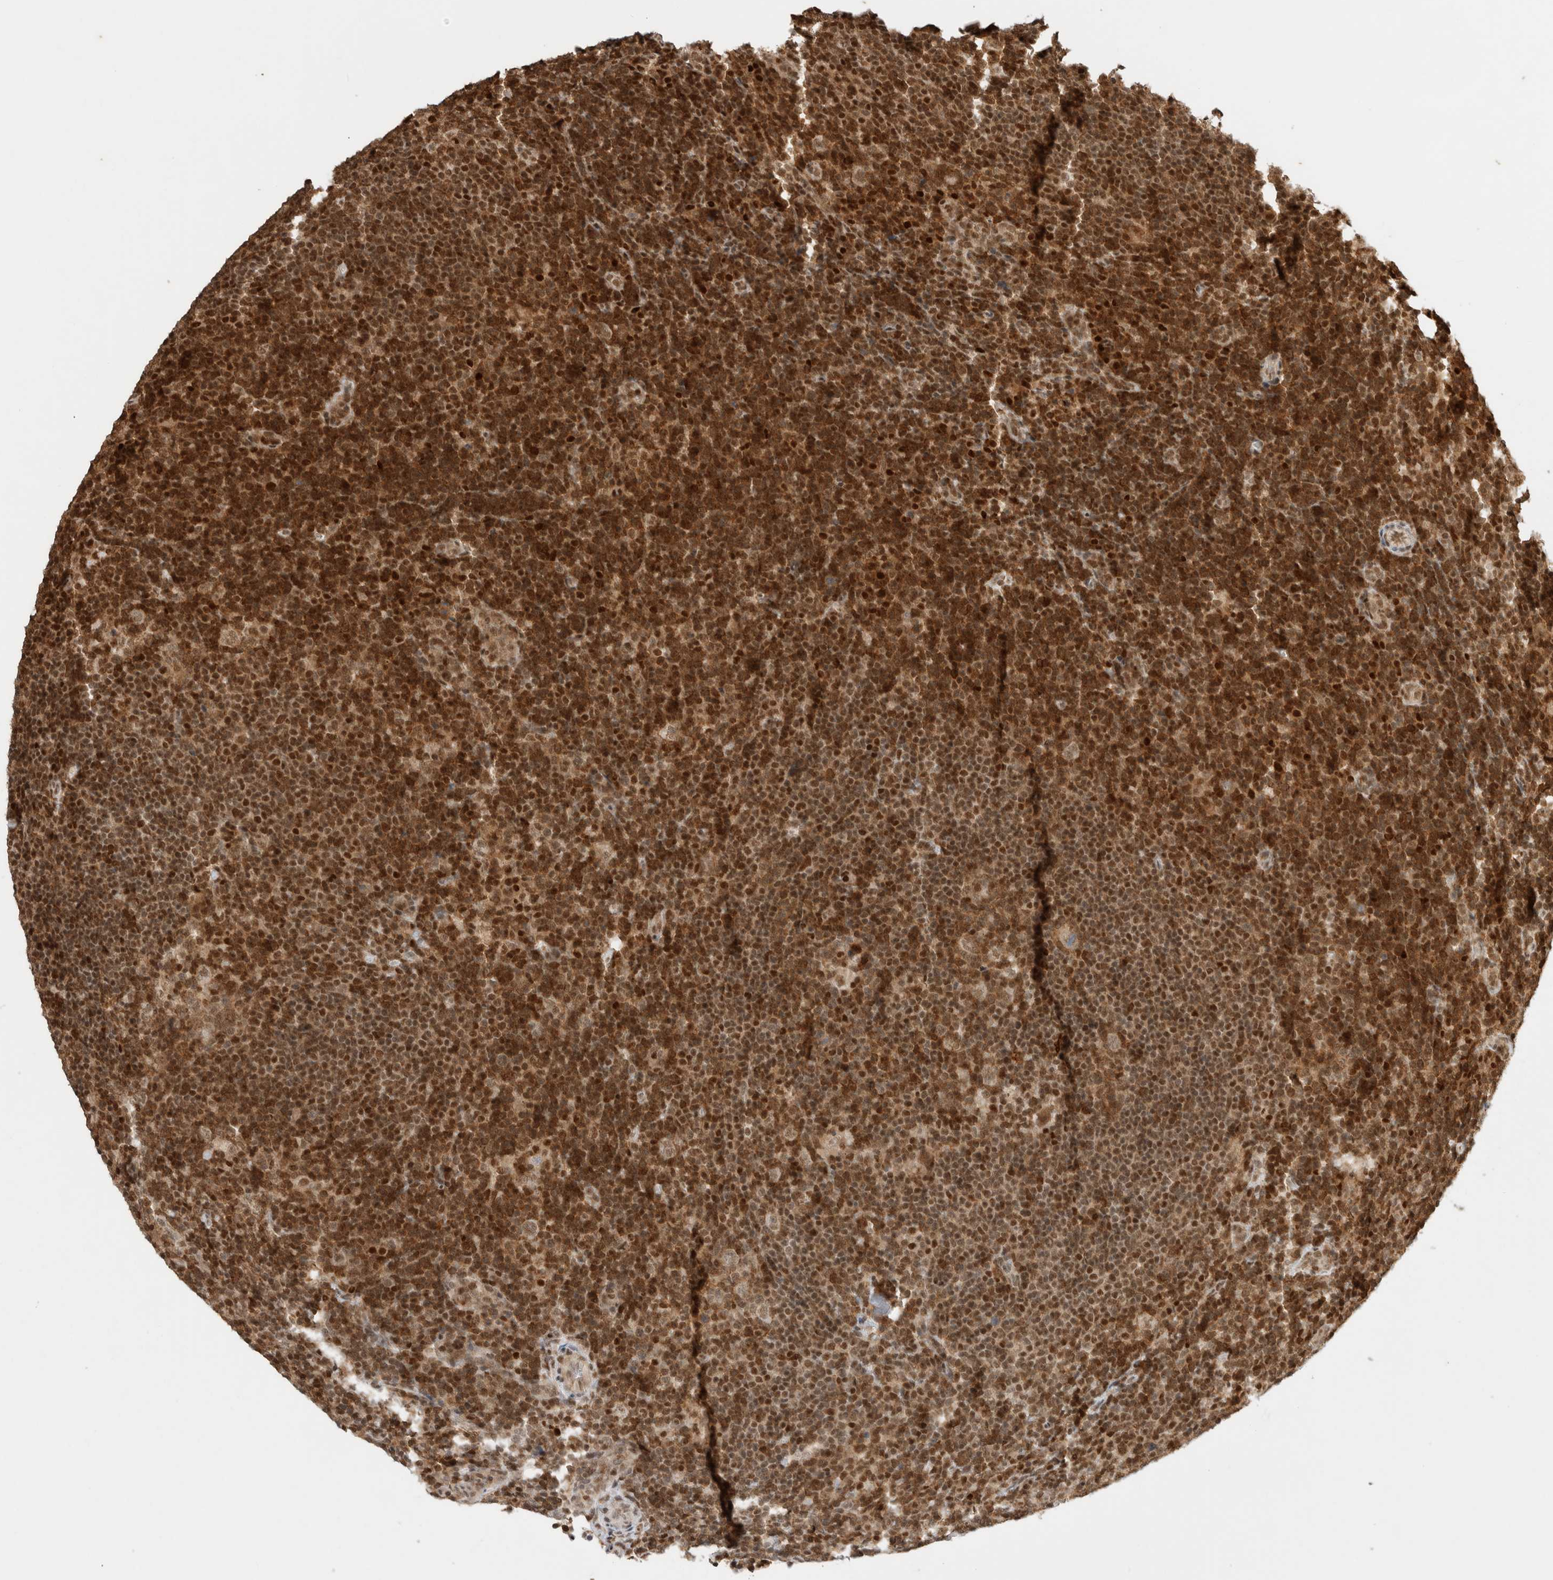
{"staining": {"intensity": "moderate", "quantity": ">75%", "location": "nuclear"}, "tissue": "lymphoma", "cell_type": "Tumor cells", "image_type": "cancer", "snomed": [{"axis": "morphology", "description": "Hodgkin's disease, NOS"}, {"axis": "topography", "description": "Lymph node"}], "caption": "Protein expression analysis of lymphoma displays moderate nuclear expression in about >75% of tumor cells. Immunohistochemistry (ihc) stains the protein of interest in brown and the nuclei are stained blue.", "gene": "SNRNP40", "patient": {"sex": "female", "age": 57}}